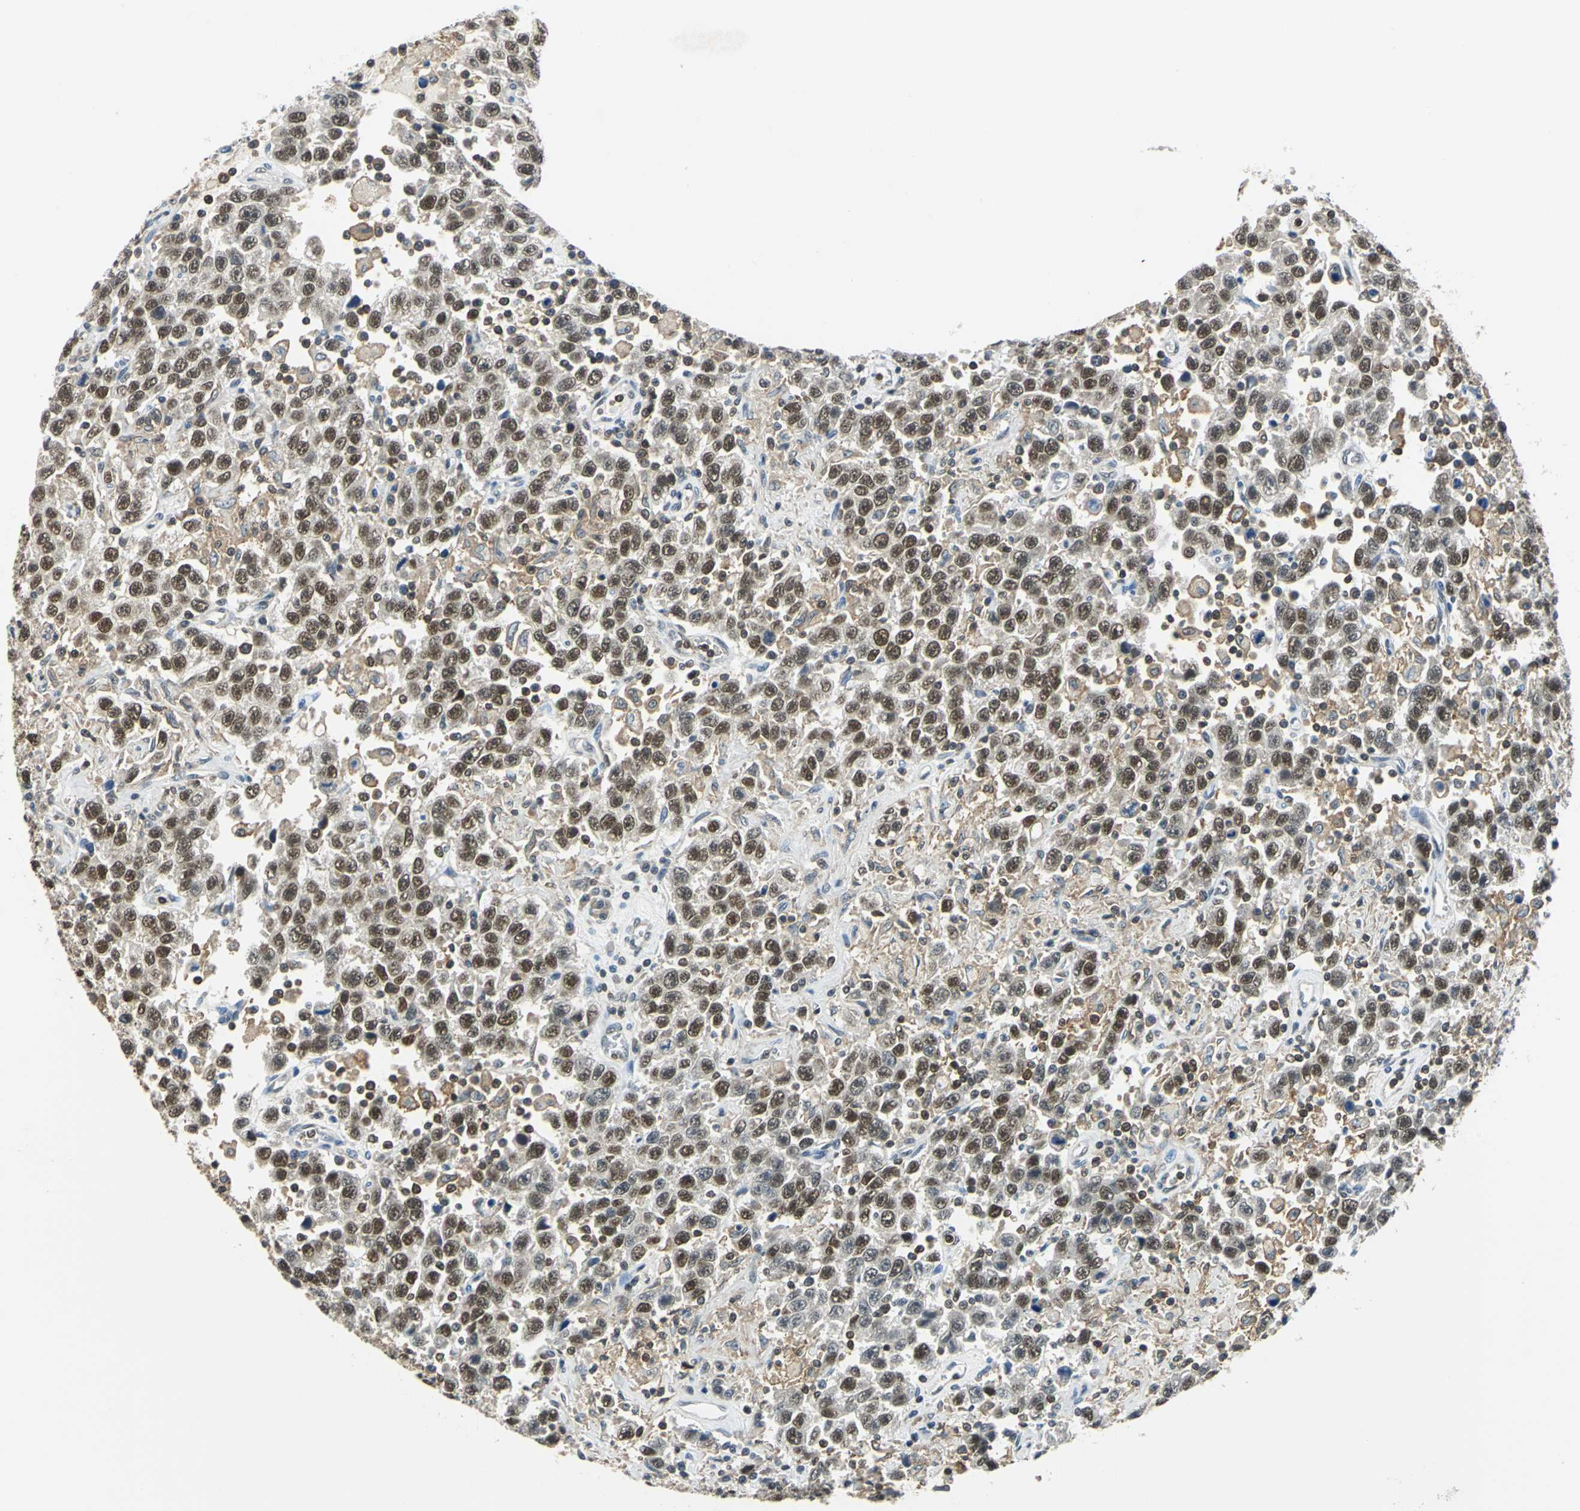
{"staining": {"intensity": "strong", "quantity": ">75%", "location": "nuclear"}, "tissue": "testis cancer", "cell_type": "Tumor cells", "image_type": "cancer", "snomed": [{"axis": "morphology", "description": "Seminoma, NOS"}, {"axis": "topography", "description": "Testis"}], "caption": "A high-resolution image shows IHC staining of testis cancer (seminoma), which shows strong nuclear staining in approximately >75% of tumor cells.", "gene": "ARPC3", "patient": {"sex": "male", "age": 41}}